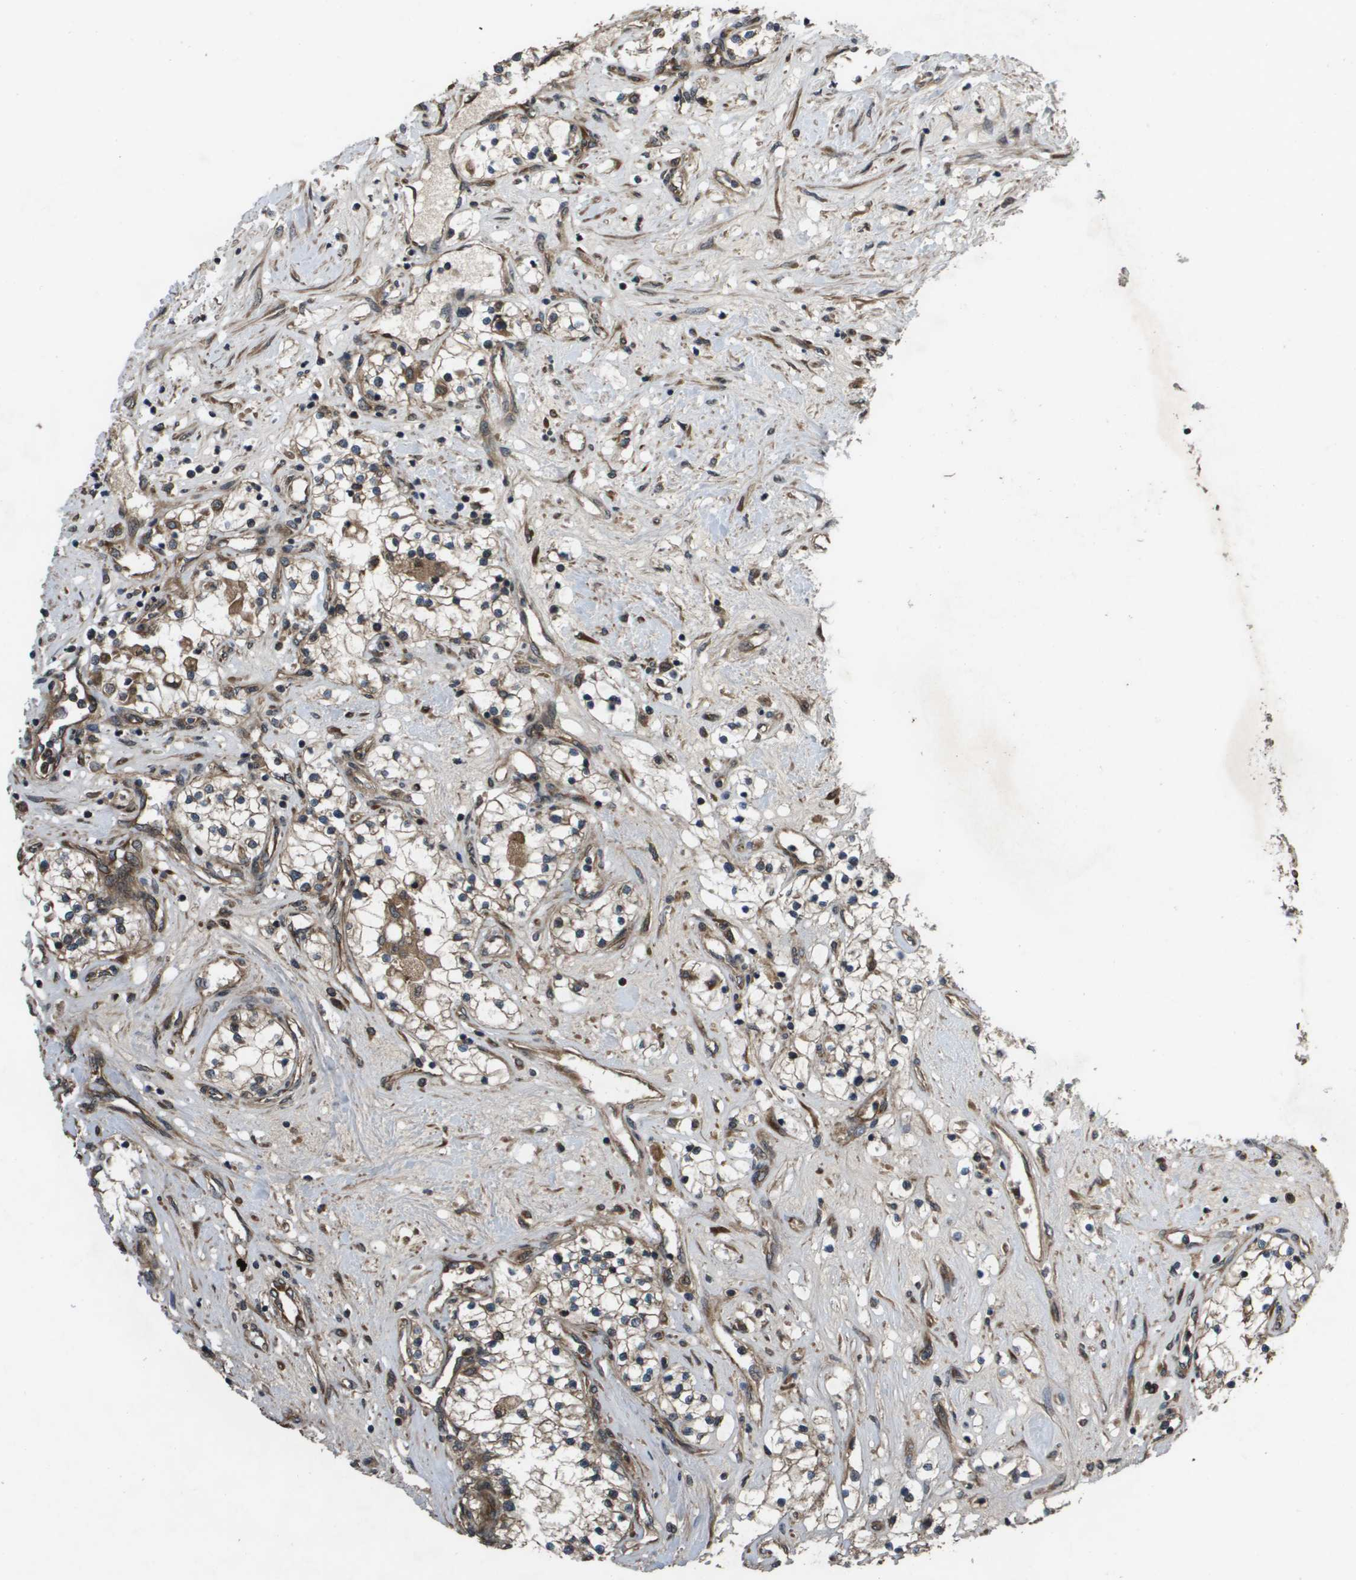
{"staining": {"intensity": "weak", "quantity": ">75%", "location": "cytoplasmic/membranous"}, "tissue": "renal cancer", "cell_type": "Tumor cells", "image_type": "cancer", "snomed": [{"axis": "morphology", "description": "Adenocarcinoma, NOS"}, {"axis": "topography", "description": "Kidney"}], "caption": "Immunohistochemical staining of human adenocarcinoma (renal) displays low levels of weak cytoplasmic/membranous protein staining in about >75% of tumor cells. (brown staining indicates protein expression, while blue staining denotes nuclei).", "gene": "SPTLC1", "patient": {"sex": "male", "age": 68}}